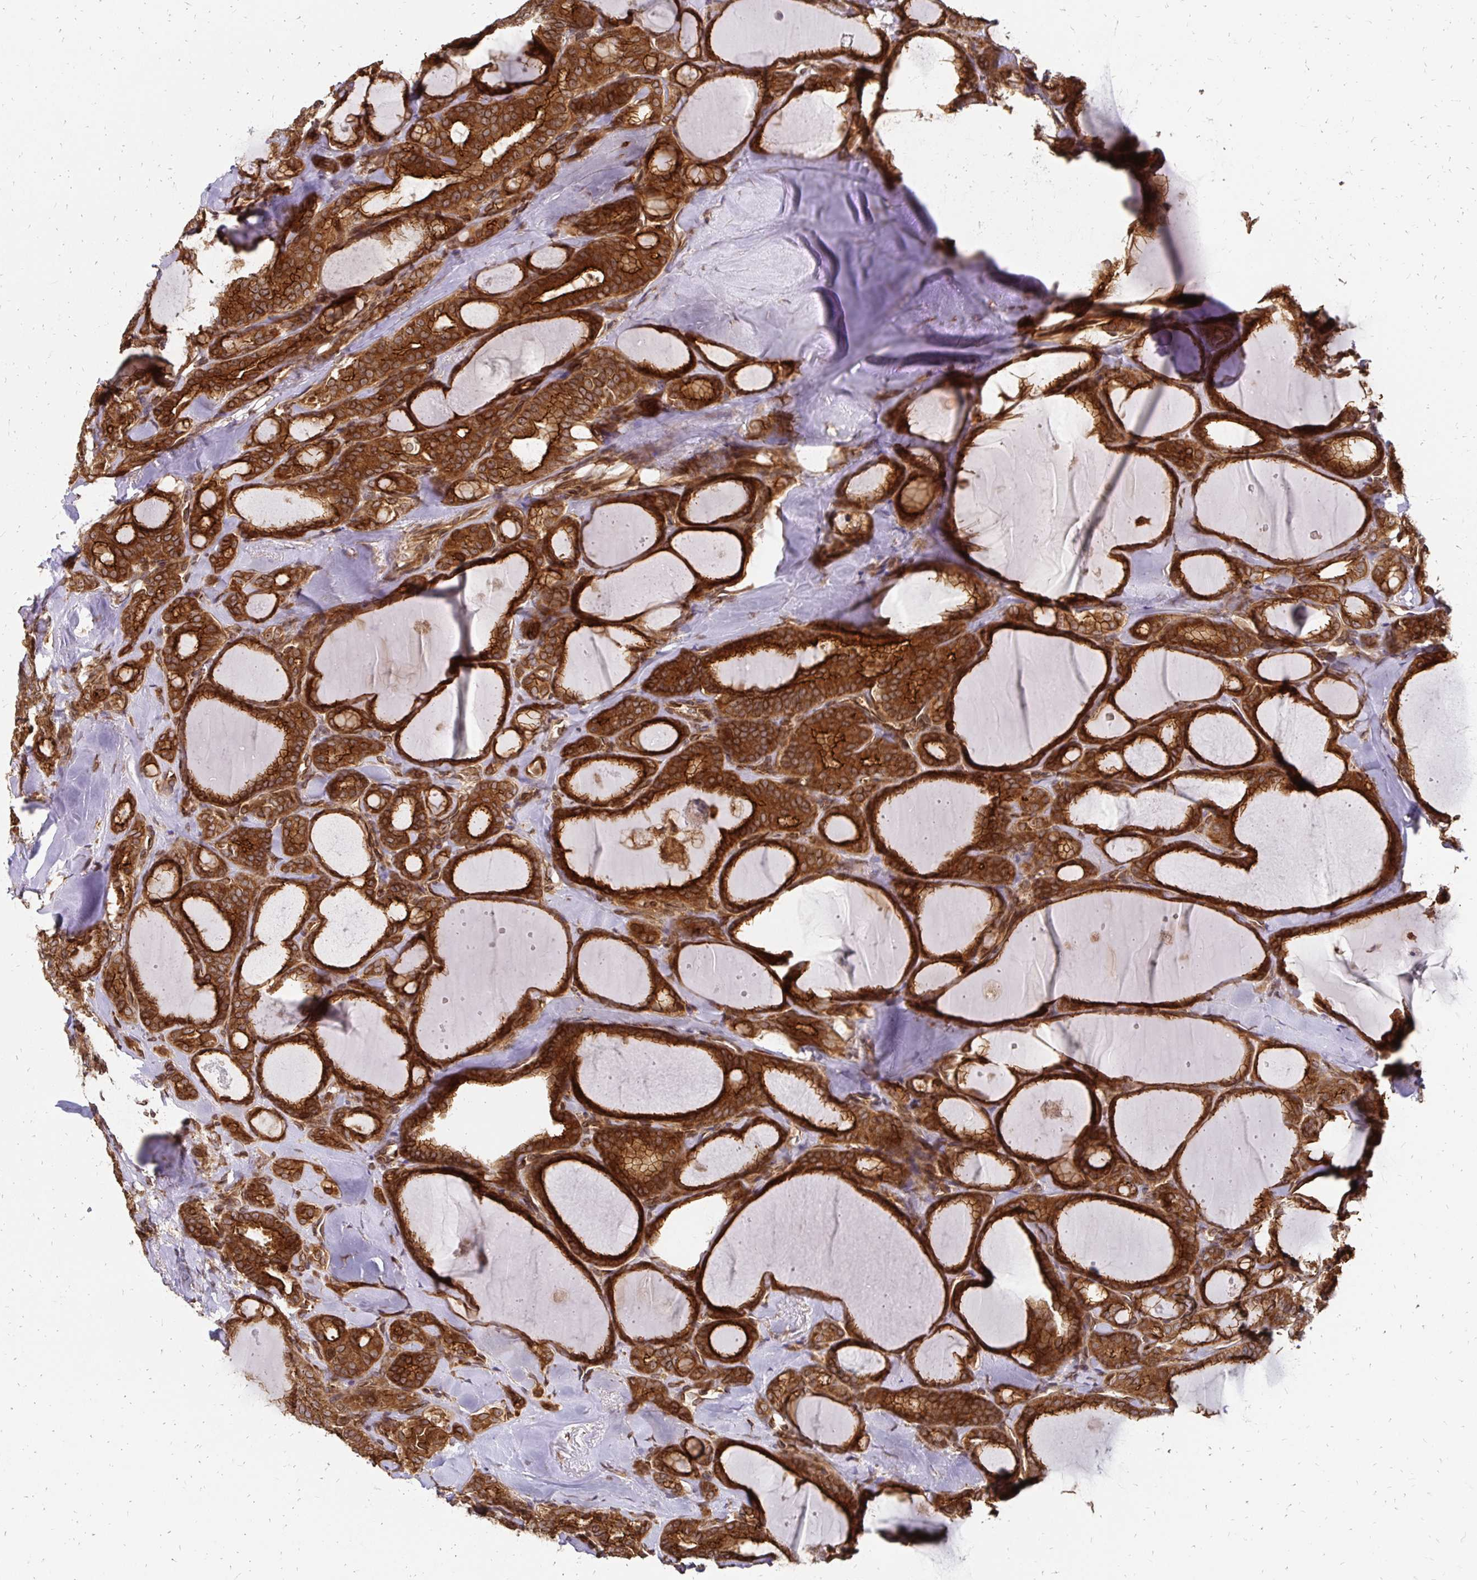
{"staining": {"intensity": "strong", "quantity": ">75%", "location": "cytoplasmic/membranous"}, "tissue": "thyroid cancer", "cell_type": "Tumor cells", "image_type": "cancer", "snomed": [{"axis": "morphology", "description": "Papillary adenocarcinoma, NOS"}, {"axis": "topography", "description": "Thyroid gland"}], "caption": "DAB (3,3'-diaminobenzidine) immunohistochemical staining of papillary adenocarcinoma (thyroid) displays strong cytoplasmic/membranous protein positivity in about >75% of tumor cells. (Brightfield microscopy of DAB IHC at high magnification).", "gene": "ZW10", "patient": {"sex": "male", "age": 30}}